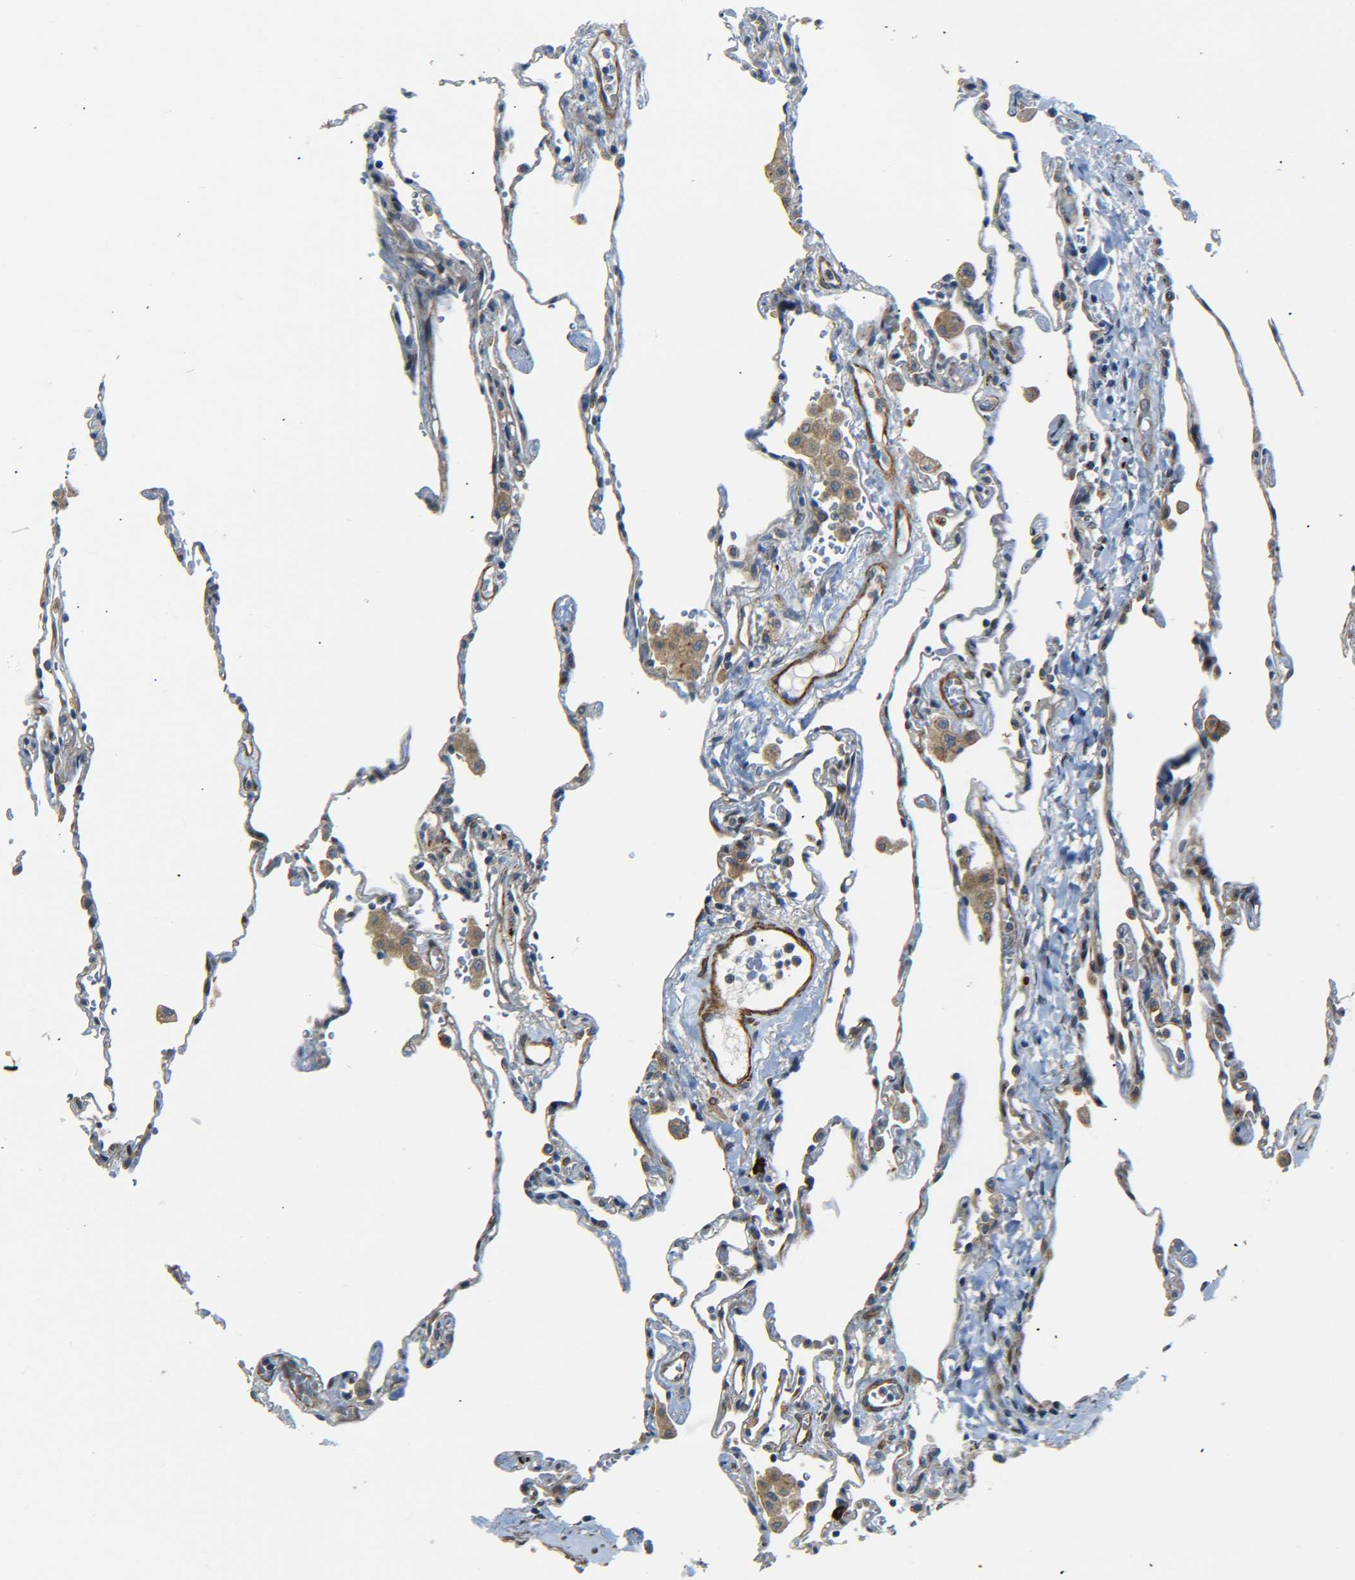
{"staining": {"intensity": "moderate", "quantity": "<25%", "location": "cytoplasmic/membranous"}, "tissue": "lung", "cell_type": "Alveolar cells", "image_type": "normal", "snomed": [{"axis": "morphology", "description": "Normal tissue, NOS"}, {"axis": "topography", "description": "Lung"}], "caption": "IHC (DAB) staining of benign lung reveals moderate cytoplasmic/membranous protein staining in approximately <25% of alveolar cells. The staining was performed using DAB, with brown indicating positive protein expression. Nuclei are stained blue with hematoxylin.", "gene": "MEIS1", "patient": {"sex": "male", "age": 59}}